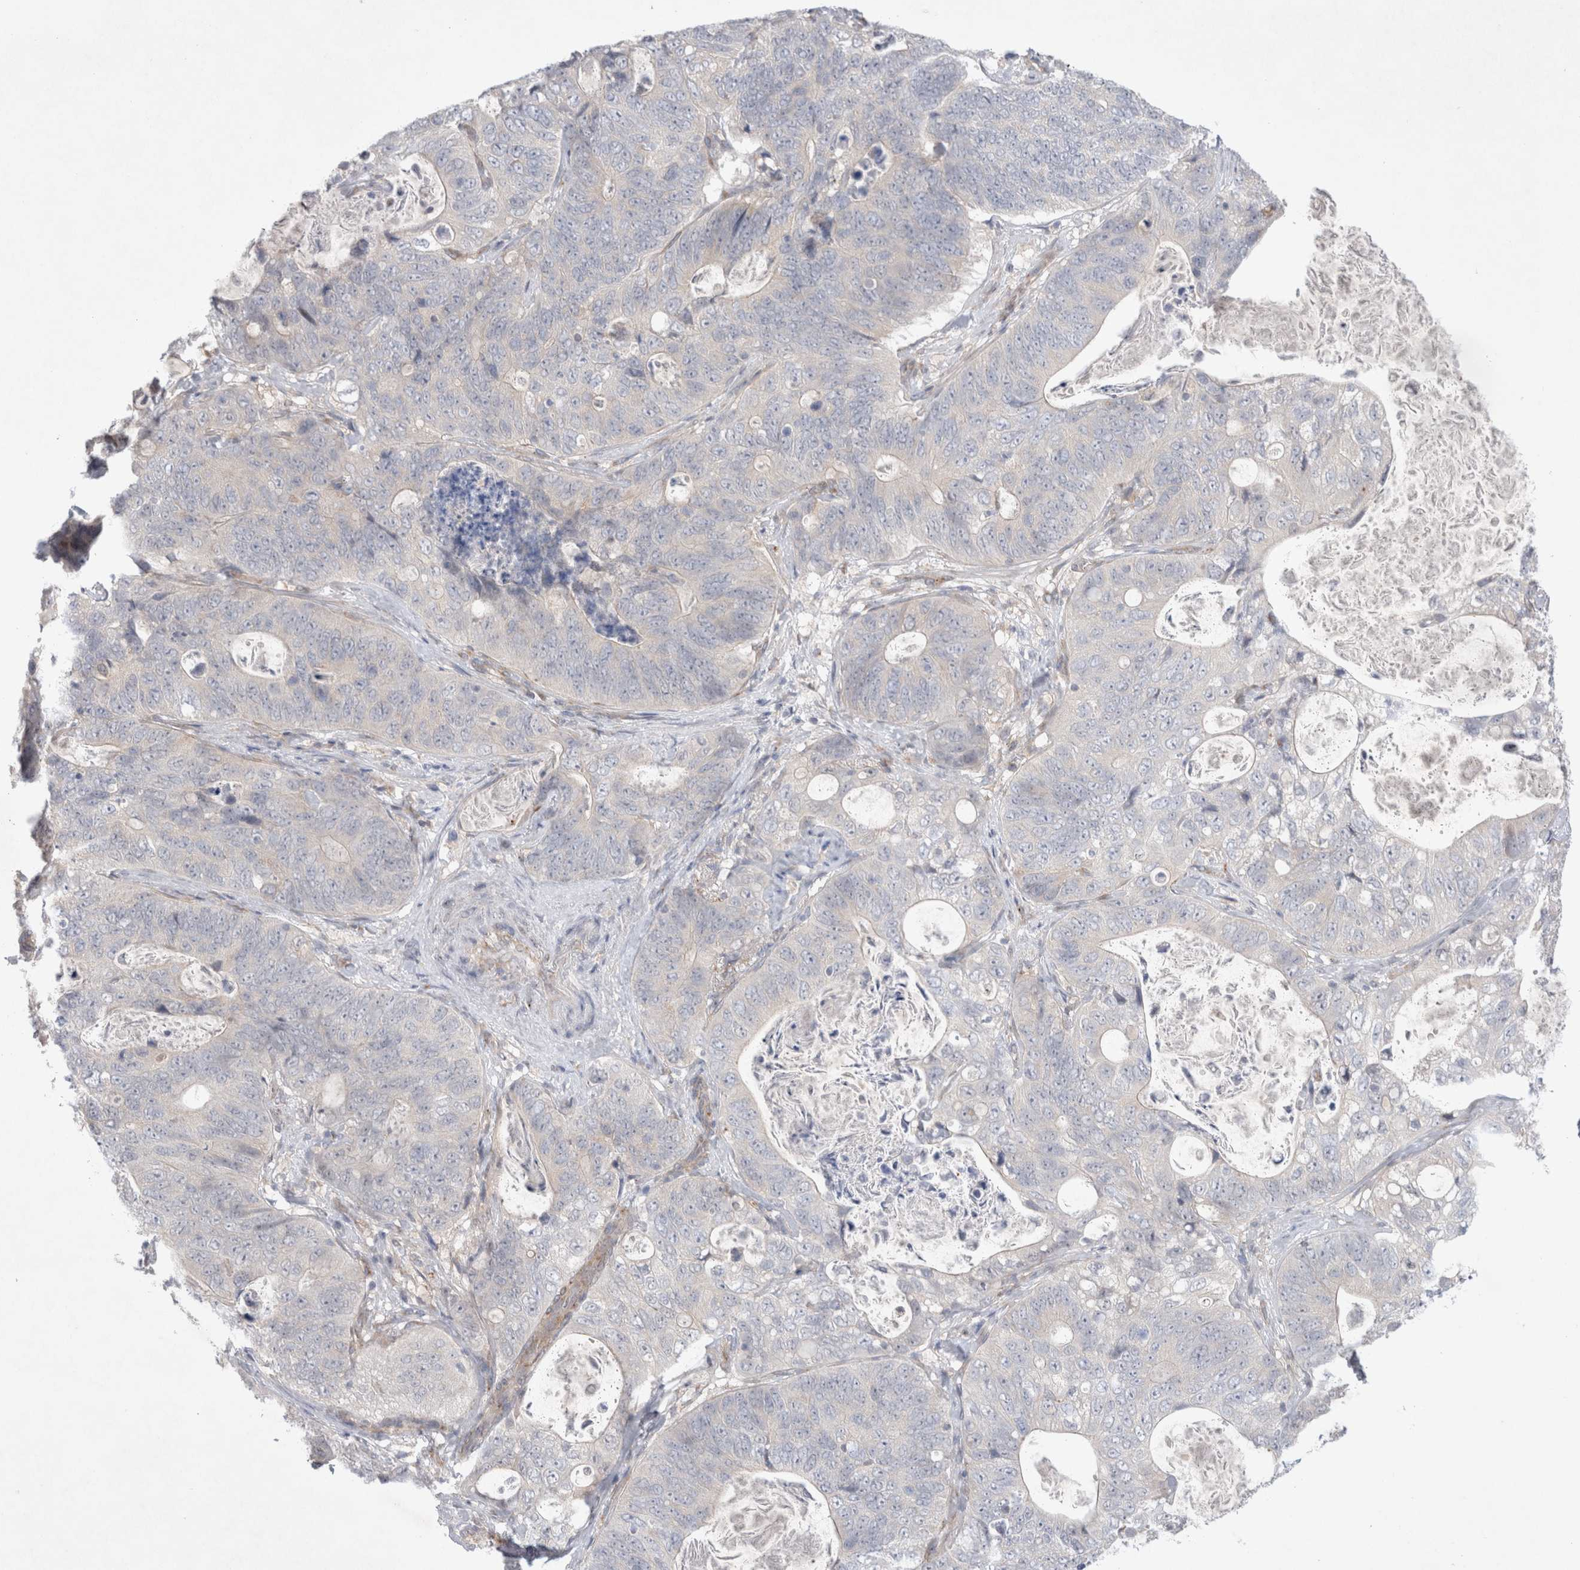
{"staining": {"intensity": "negative", "quantity": "none", "location": "none"}, "tissue": "stomach cancer", "cell_type": "Tumor cells", "image_type": "cancer", "snomed": [{"axis": "morphology", "description": "Normal tissue, NOS"}, {"axis": "morphology", "description": "Adenocarcinoma, NOS"}, {"axis": "topography", "description": "Stomach"}], "caption": "Stomach adenocarcinoma was stained to show a protein in brown. There is no significant expression in tumor cells.", "gene": "BICD2", "patient": {"sex": "female", "age": 89}}